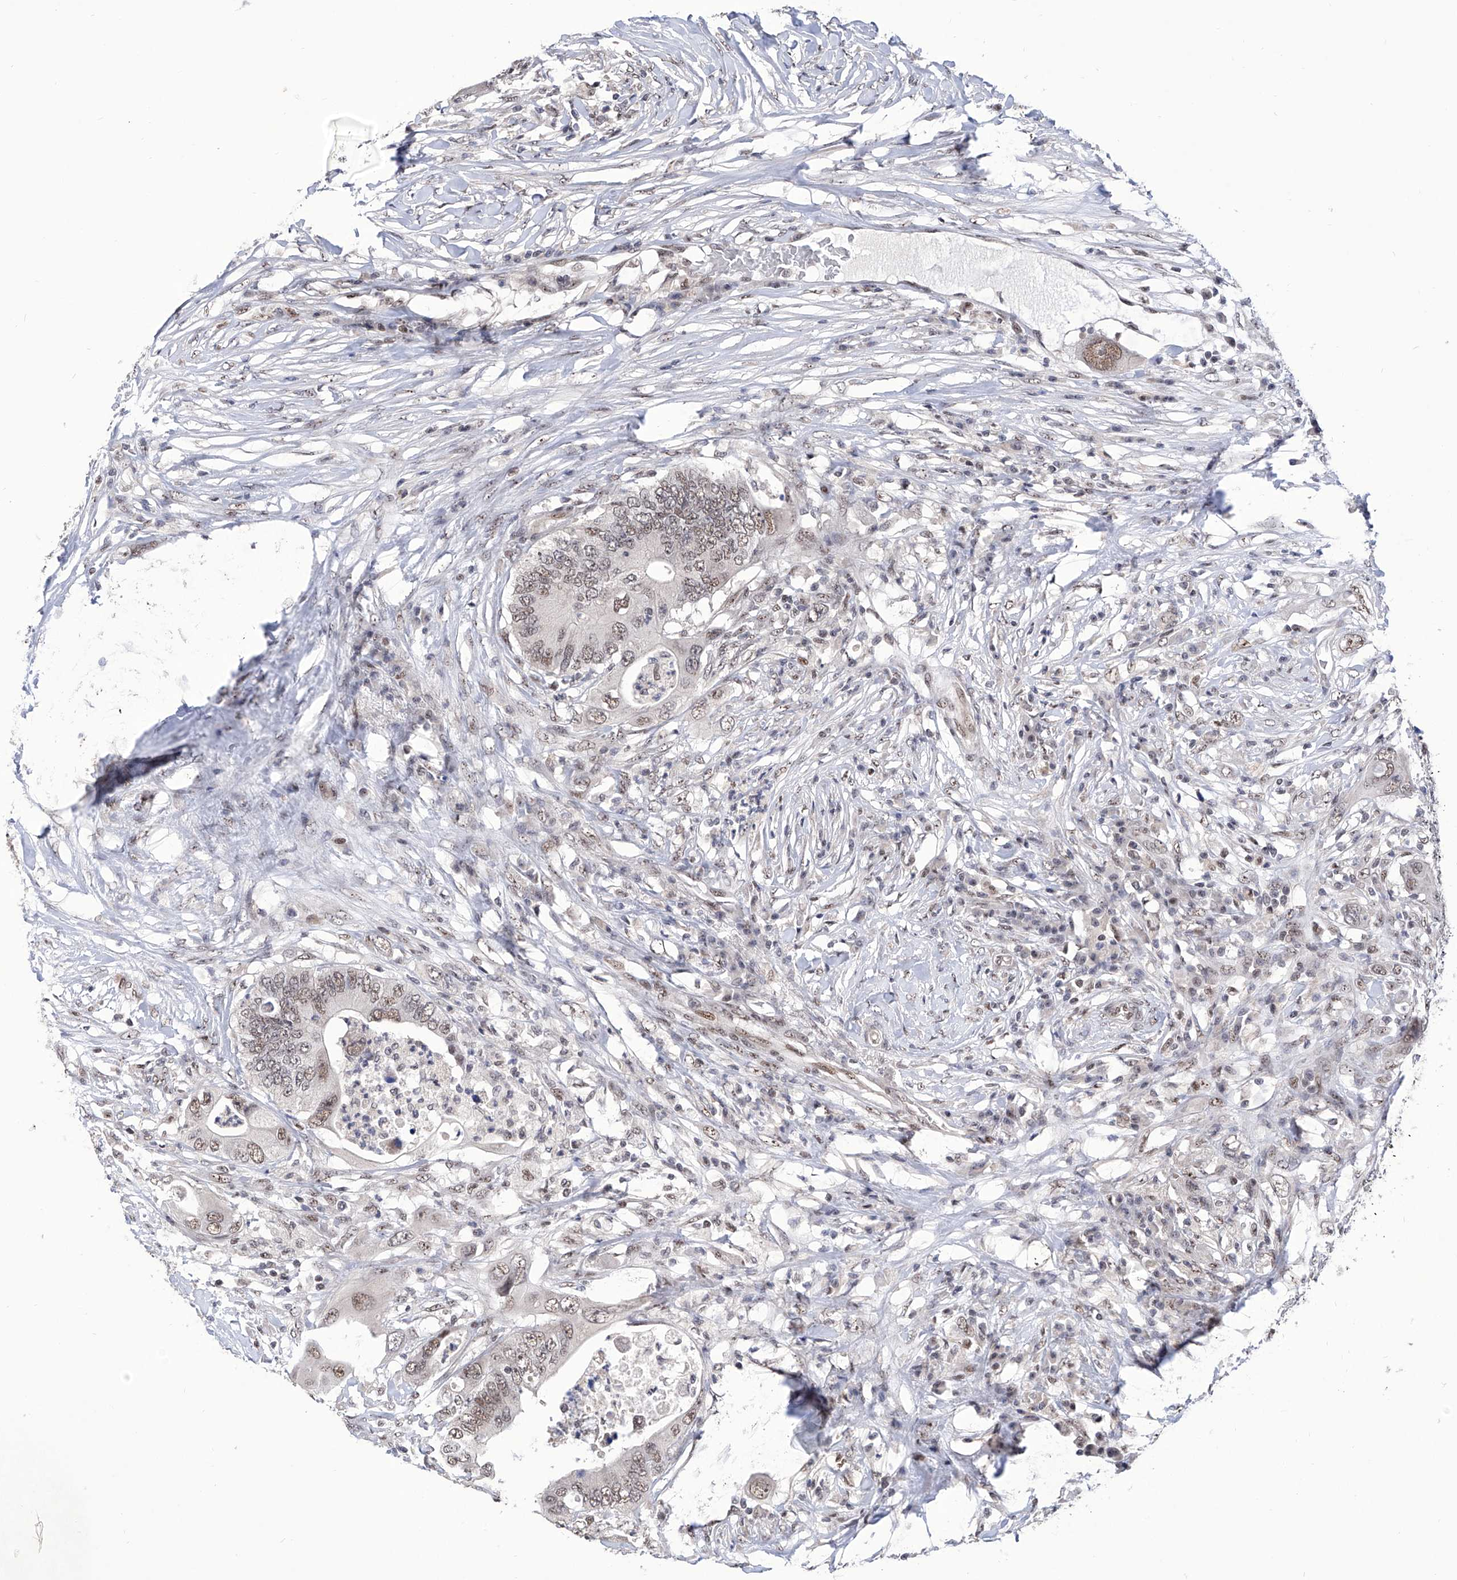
{"staining": {"intensity": "moderate", "quantity": "25%-75%", "location": "nuclear"}, "tissue": "colorectal cancer", "cell_type": "Tumor cells", "image_type": "cancer", "snomed": [{"axis": "morphology", "description": "Adenocarcinoma, NOS"}, {"axis": "topography", "description": "Colon"}], "caption": "Tumor cells display medium levels of moderate nuclear positivity in about 25%-75% of cells in colorectal adenocarcinoma.", "gene": "RAD54L", "patient": {"sex": "male", "age": 71}}